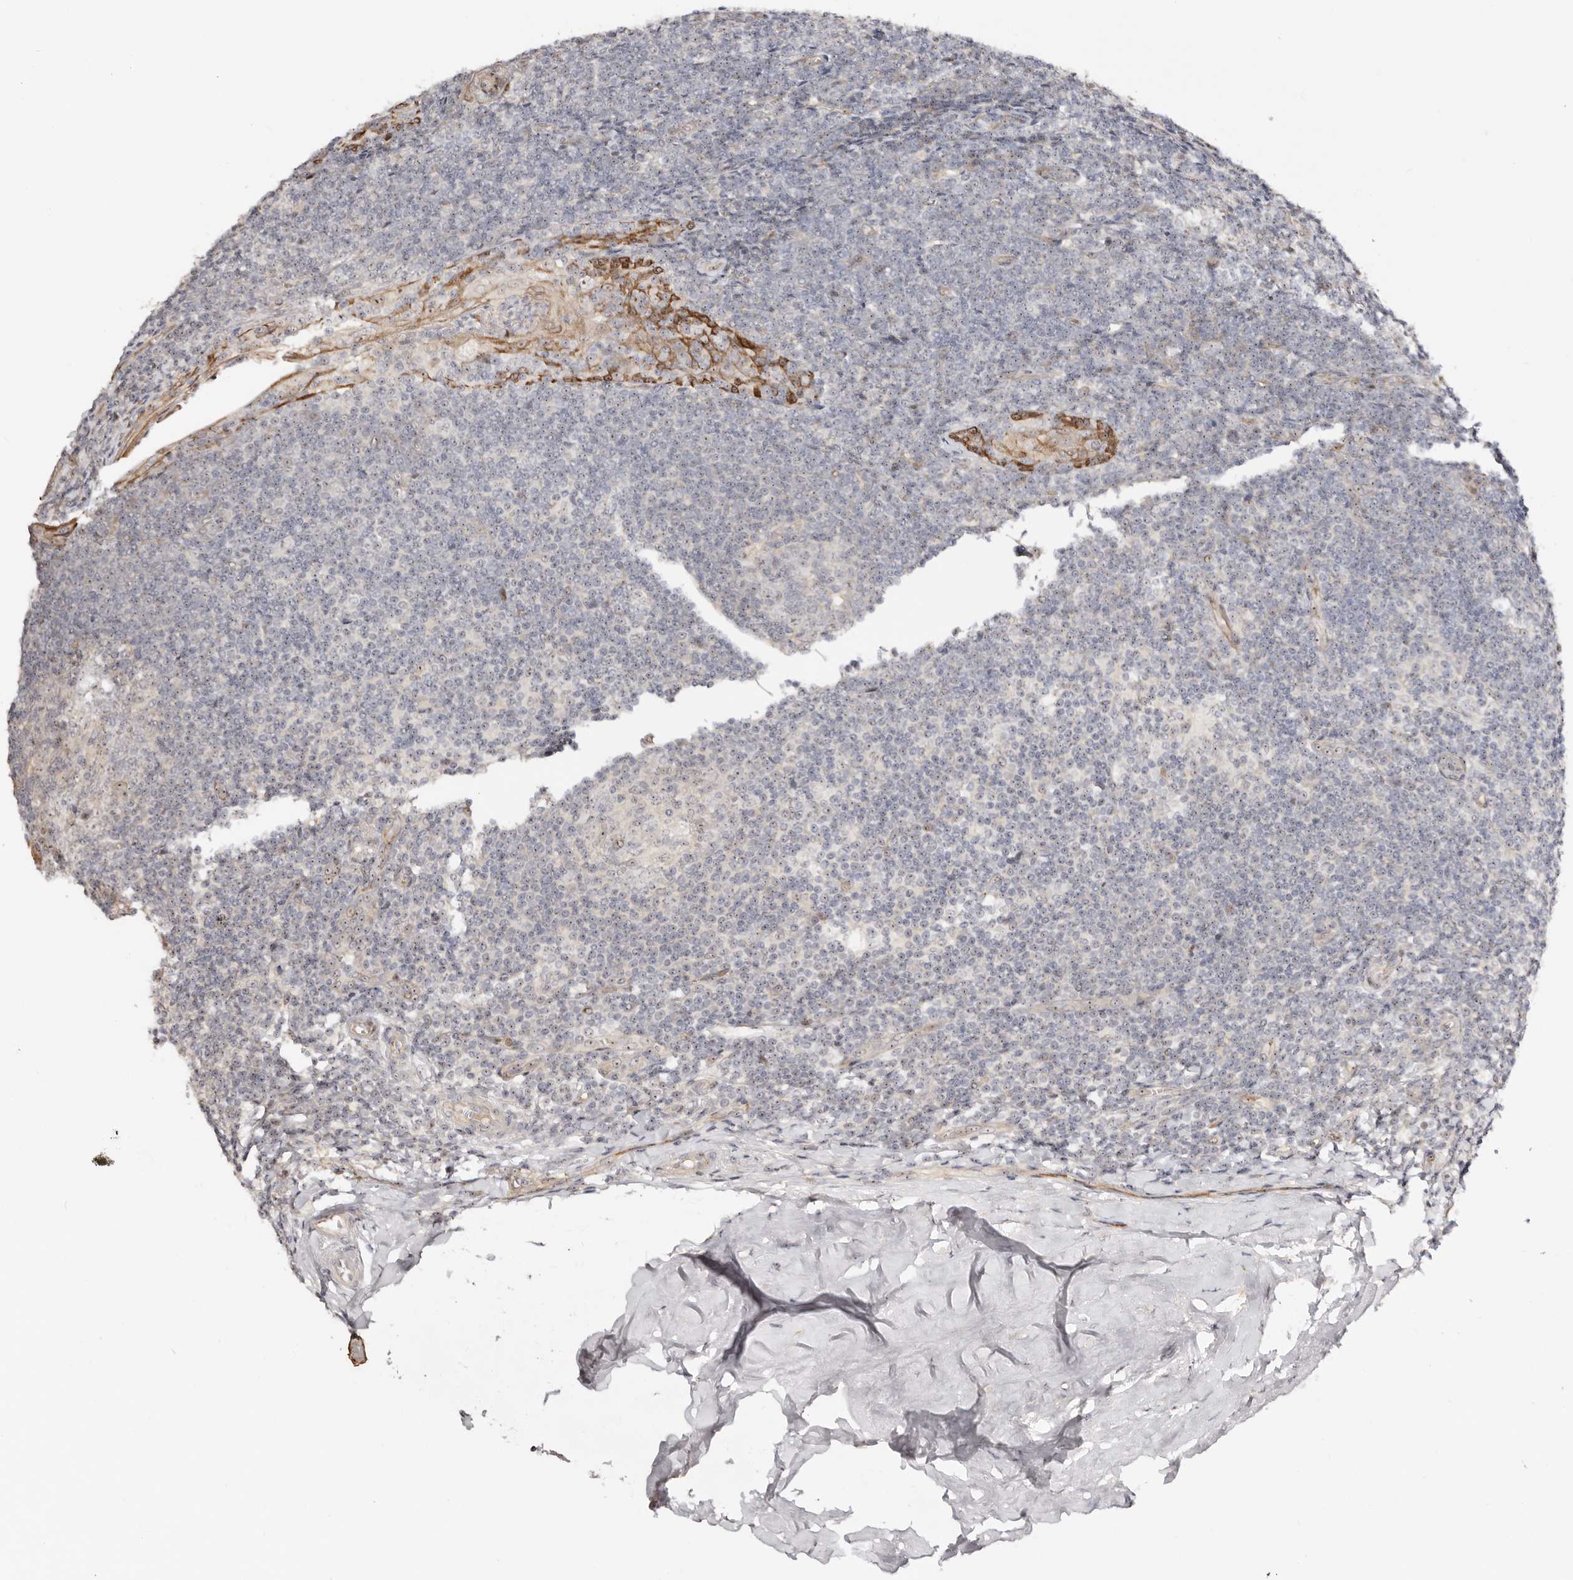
{"staining": {"intensity": "weak", "quantity": "<25%", "location": "nuclear"}, "tissue": "tonsil", "cell_type": "Germinal center cells", "image_type": "normal", "snomed": [{"axis": "morphology", "description": "Normal tissue, NOS"}, {"axis": "topography", "description": "Tonsil"}], "caption": "DAB immunohistochemical staining of normal tonsil exhibits no significant positivity in germinal center cells.", "gene": "ODF2L", "patient": {"sex": "male", "age": 37}}